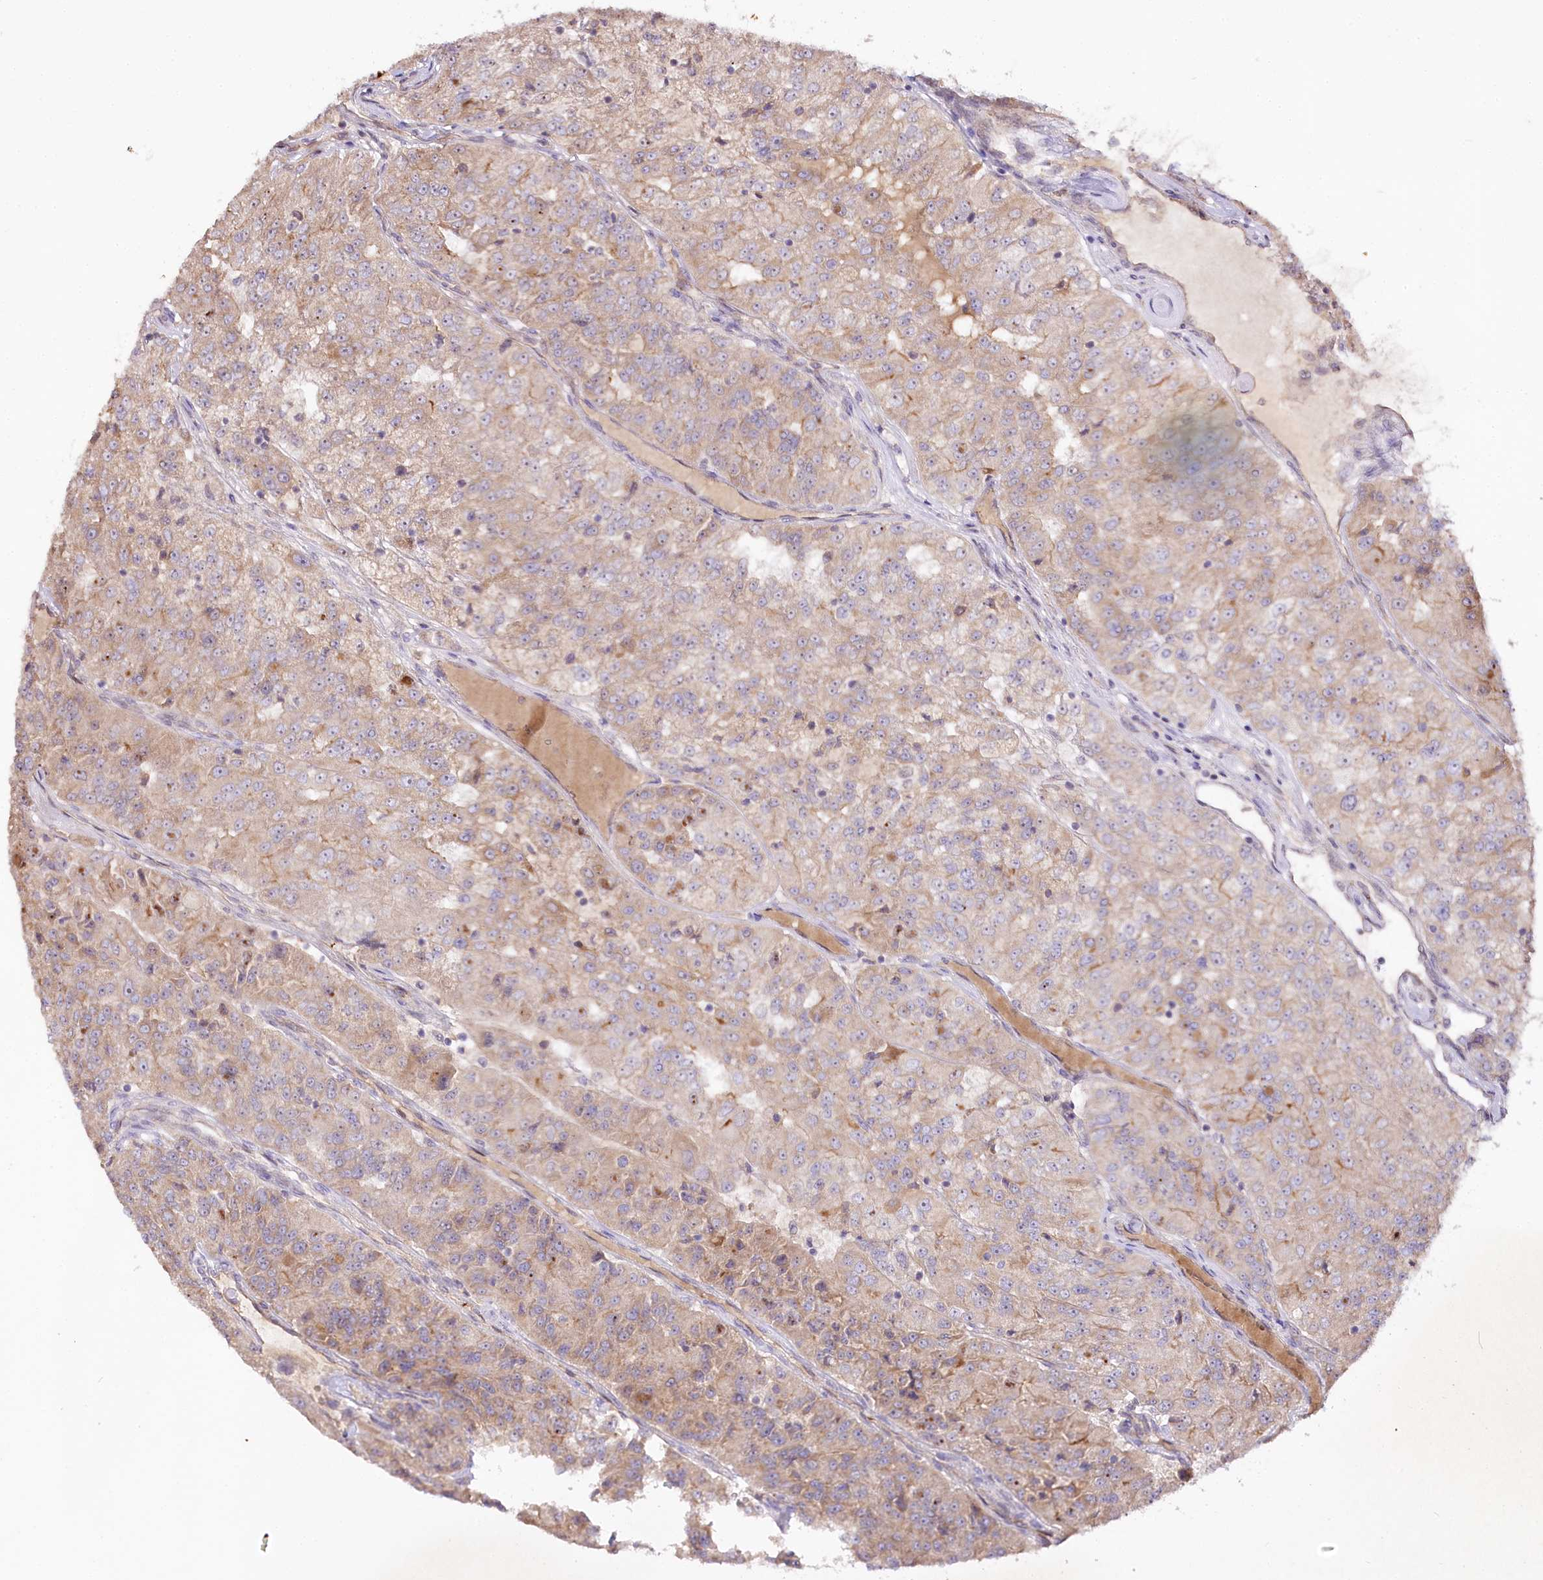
{"staining": {"intensity": "weak", "quantity": "25%-75%", "location": "cytoplasmic/membranous"}, "tissue": "renal cancer", "cell_type": "Tumor cells", "image_type": "cancer", "snomed": [{"axis": "morphology", "description": "Adenocarcinoma, NOS"}, {"axis": "topography", "description": "Kidney"}], "caption": "Immunohistochemistry histopathology image of neoplastic tissue: human renal cancer stained using immunohistochemistry (IHC) reveals low levels of weak protein expression localized specifically in the cytoplasmic/membranous of tumor cells, appearing as a cytoplasmic/membranous brown color.", "gene": "DMP1", "patient": {"sex": "female", "age": 63}}